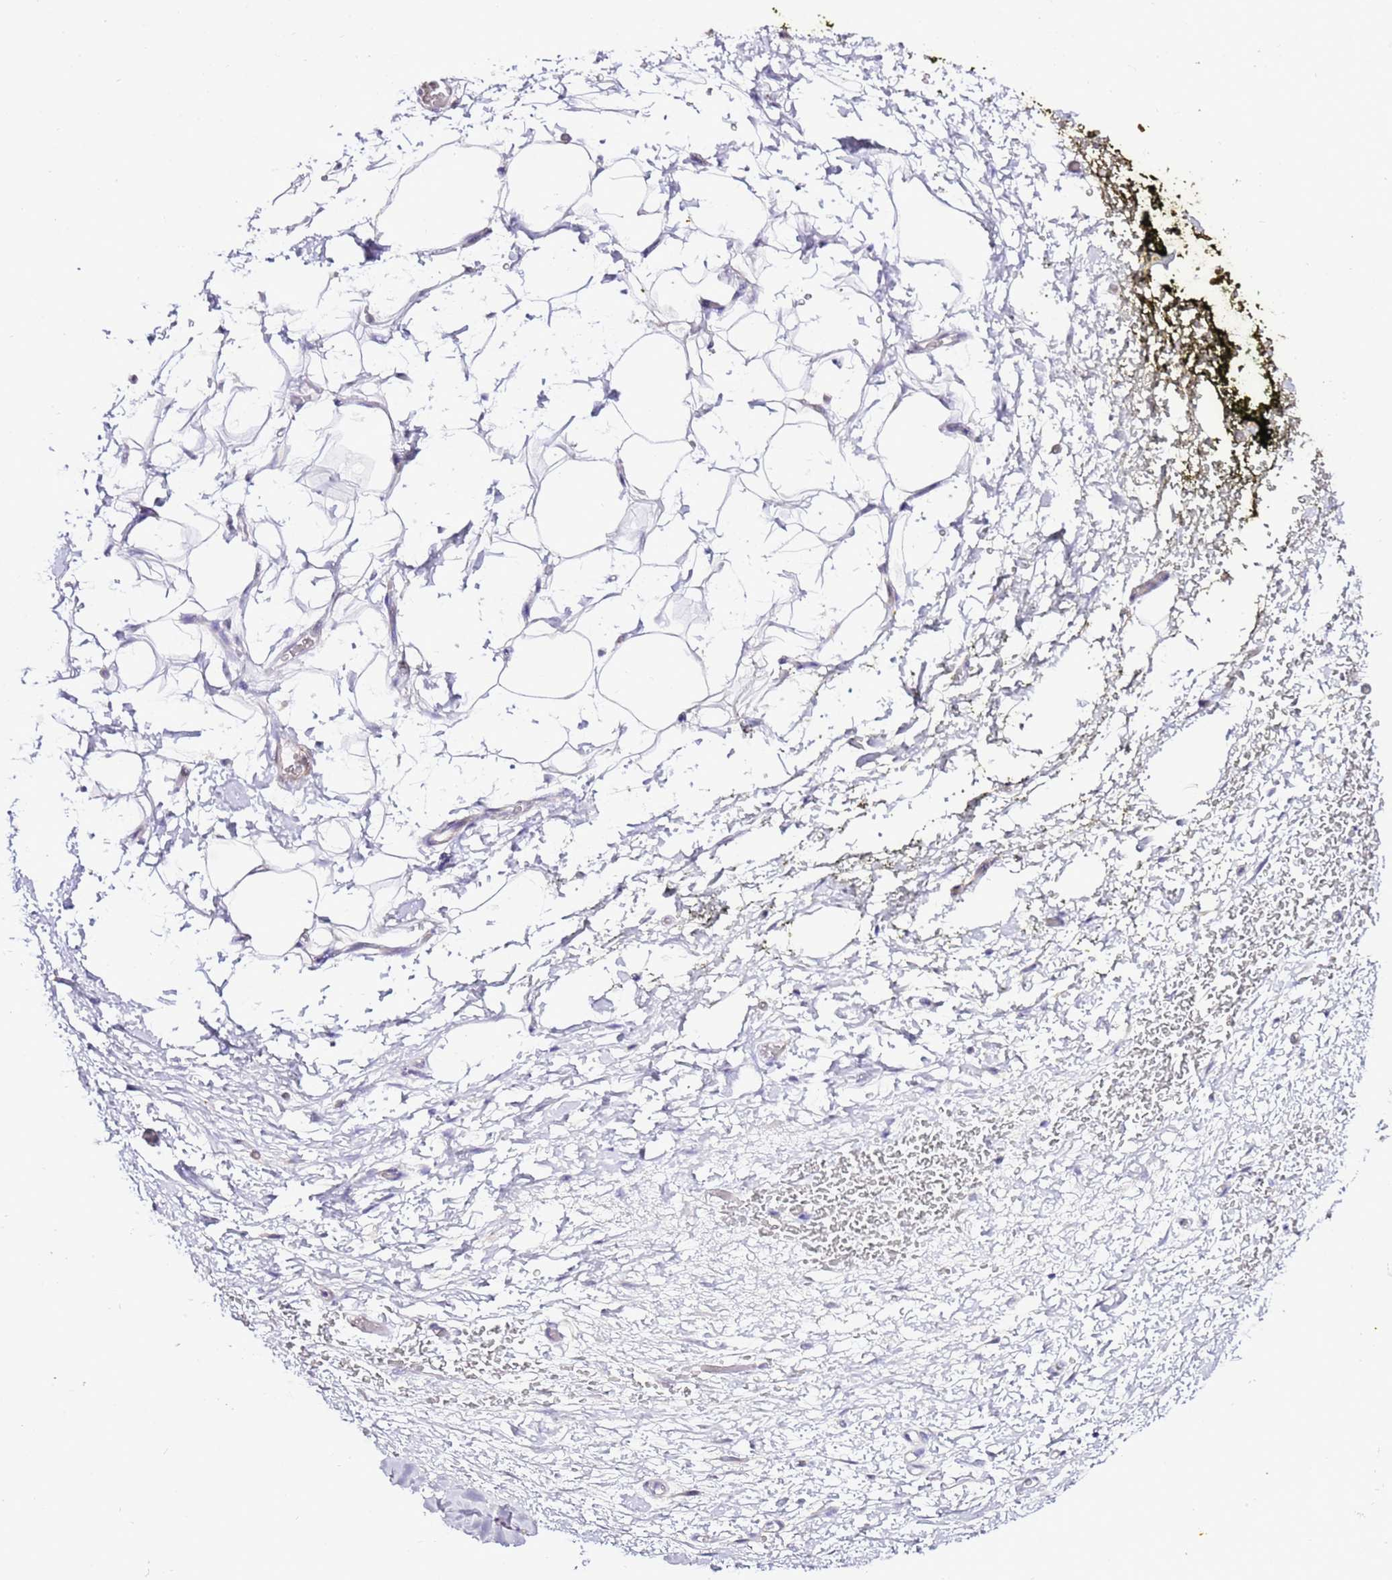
{"staining": {"intensity": "negative", "quantity": "none", "location": "none"}, "tissue": "adipose tissue", "cell_type": "Adipocytes", "image_type": "normal", "snomed": [{"axis": "morphology", "description": "Normal tissue, NOS"}, {"axis": "morphology", "description": "Adenocarcinoma, NOS"}, {"axis": "topography", "description": "Pancreas"}, {"axis": "topography", "description": "Peripheral nerve tissue"}], "caption": "Immunohistochemistry image of unremarkable adipose tissue: adipose tissue stained with DAB exhibits no significant protein expression in adipocytes. Brightfield microscopy of immunohistochemistry (IHC) stained with DAB (3,3'-diaminobenzidine) (brown) and hematoxylin (blue), captured at high magnification.", "gene": "ART5", "patient": {"sex": "male", "age": 59}}